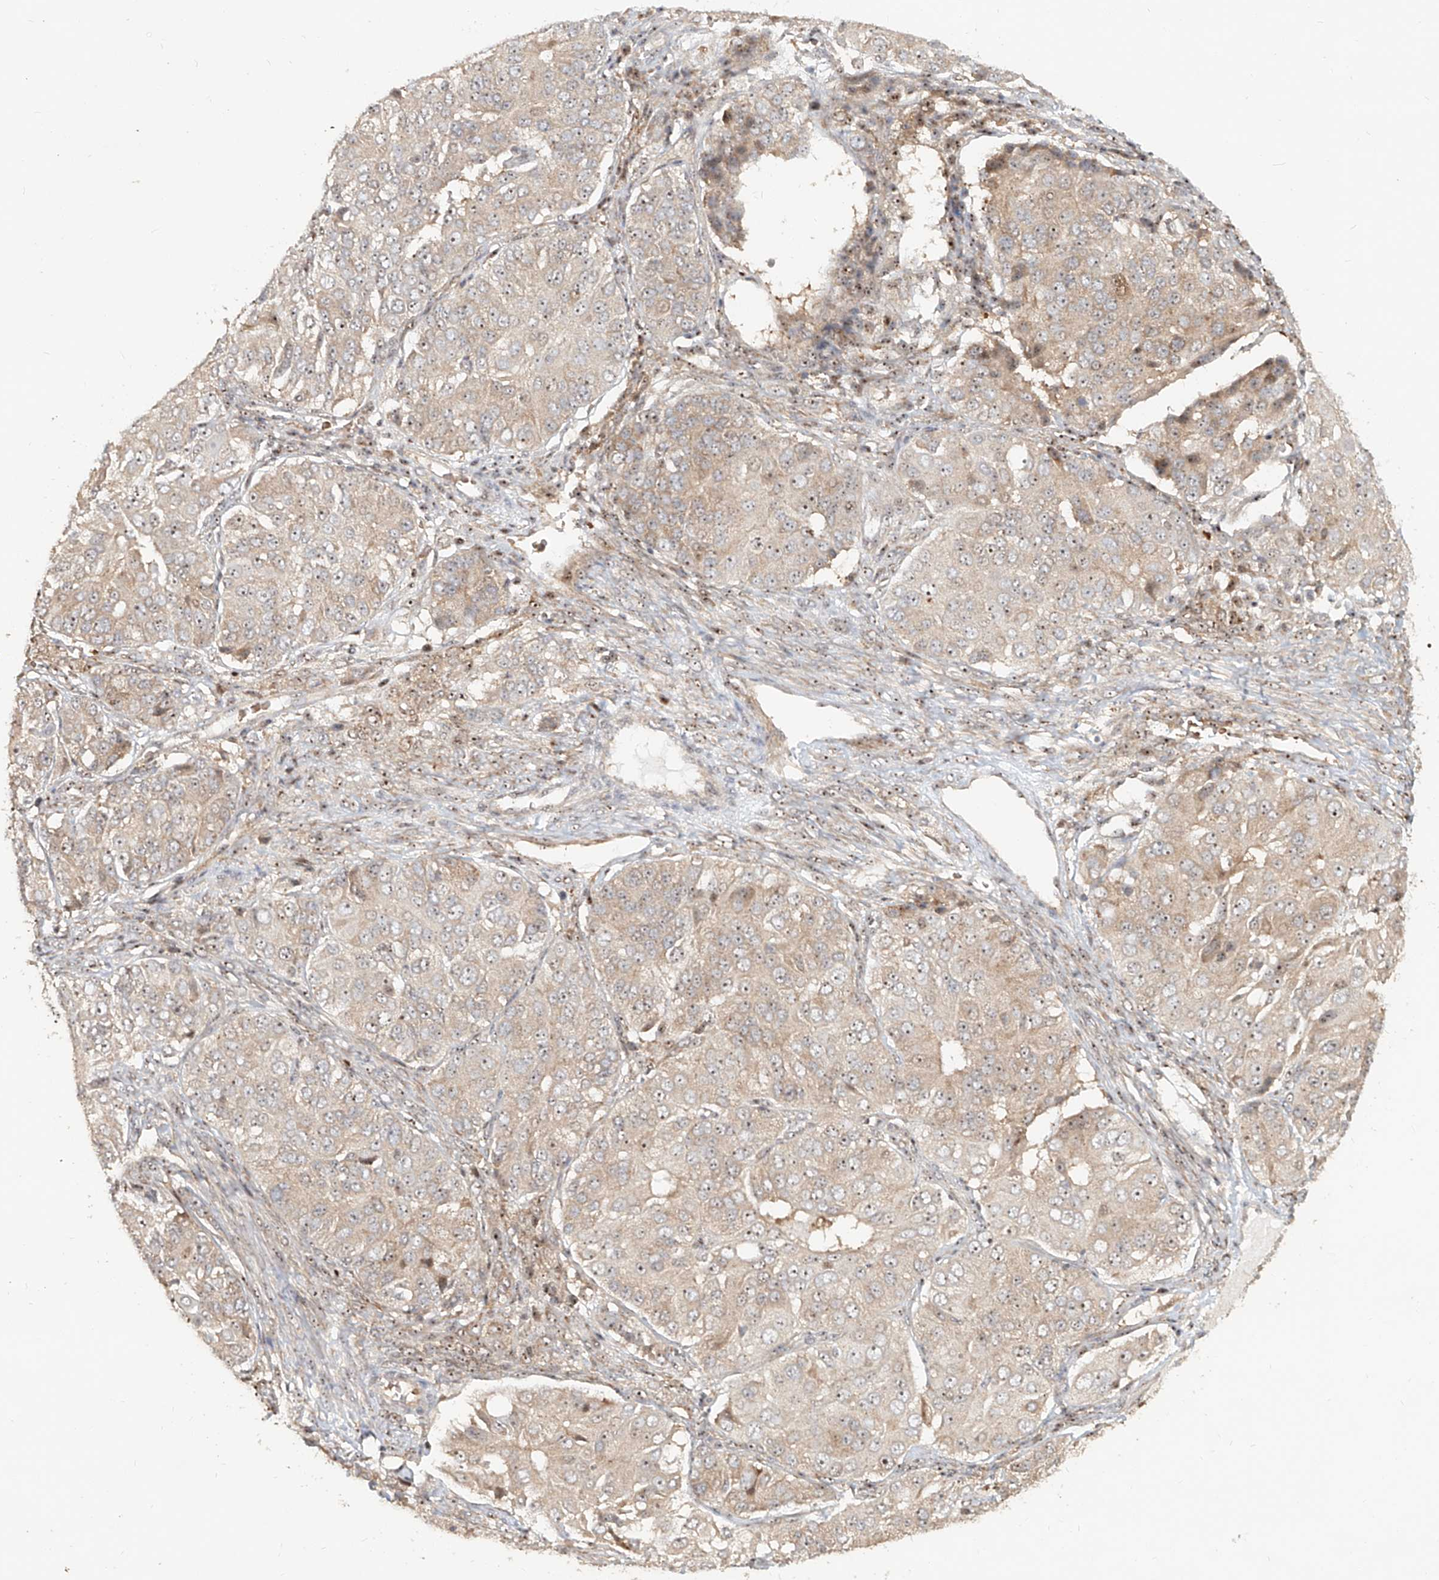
{"staining": {"intensity": "weak", "quantity": ">75%", "location": "cytoplasmic/membranous,nuclear"}, "tissue": "ovarian cancer", "cell_type": "Tumor cells", "image_type": "cancer", "snomed": [{"axis": "morphology", "description": "Carcinoma, endometroid"}, {"axis": "topography", "description": "Ovary"}], "caption": "Immunohistochemistry (IHC) image of human ovarian endometroid carcinoma stained for a protein (brown), which displays low levels of weak cytoplasmic/membranous and nuclear expression in about >75% of tumor cells.", "gene": "BYSL", "patient": {"sex": "female", "age": 51}}